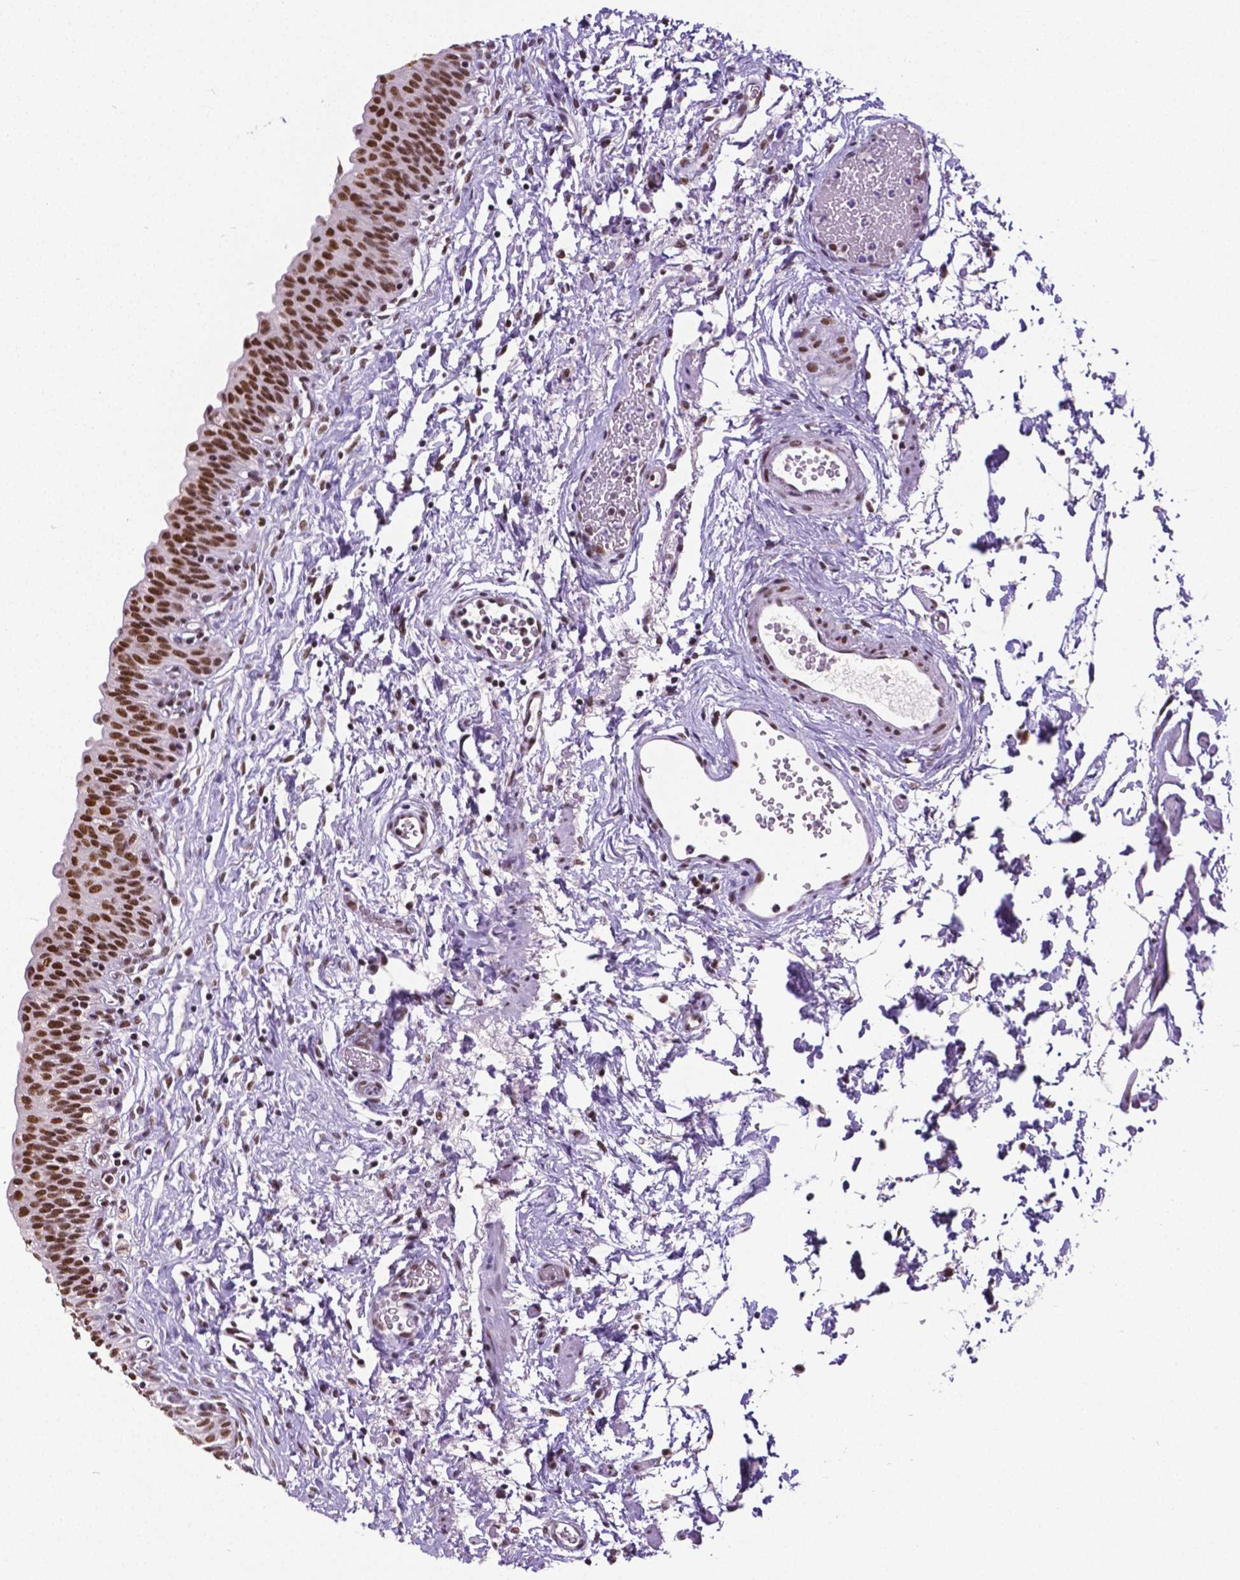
{"staining": {"intensity": "strong", "quantity": ">75%", "location": "nuclear"}, "tissue": "urinary bladder", "cell_type": "Urothelial cells", "image_type": "normal", "snomed": [{"axis": "morphology", "description": "Normal tissue, NOS"}, {"axis": "topography", "description": "Urinary bladder"}], "caption": "A high-resolution photomicrograph shows IHC staining of benign urinary bladder, which shows strong nuclear positivity in about >75% of urothelial cells.", "gene": "REST", "patient": {"sex": "male", "age": 56}}